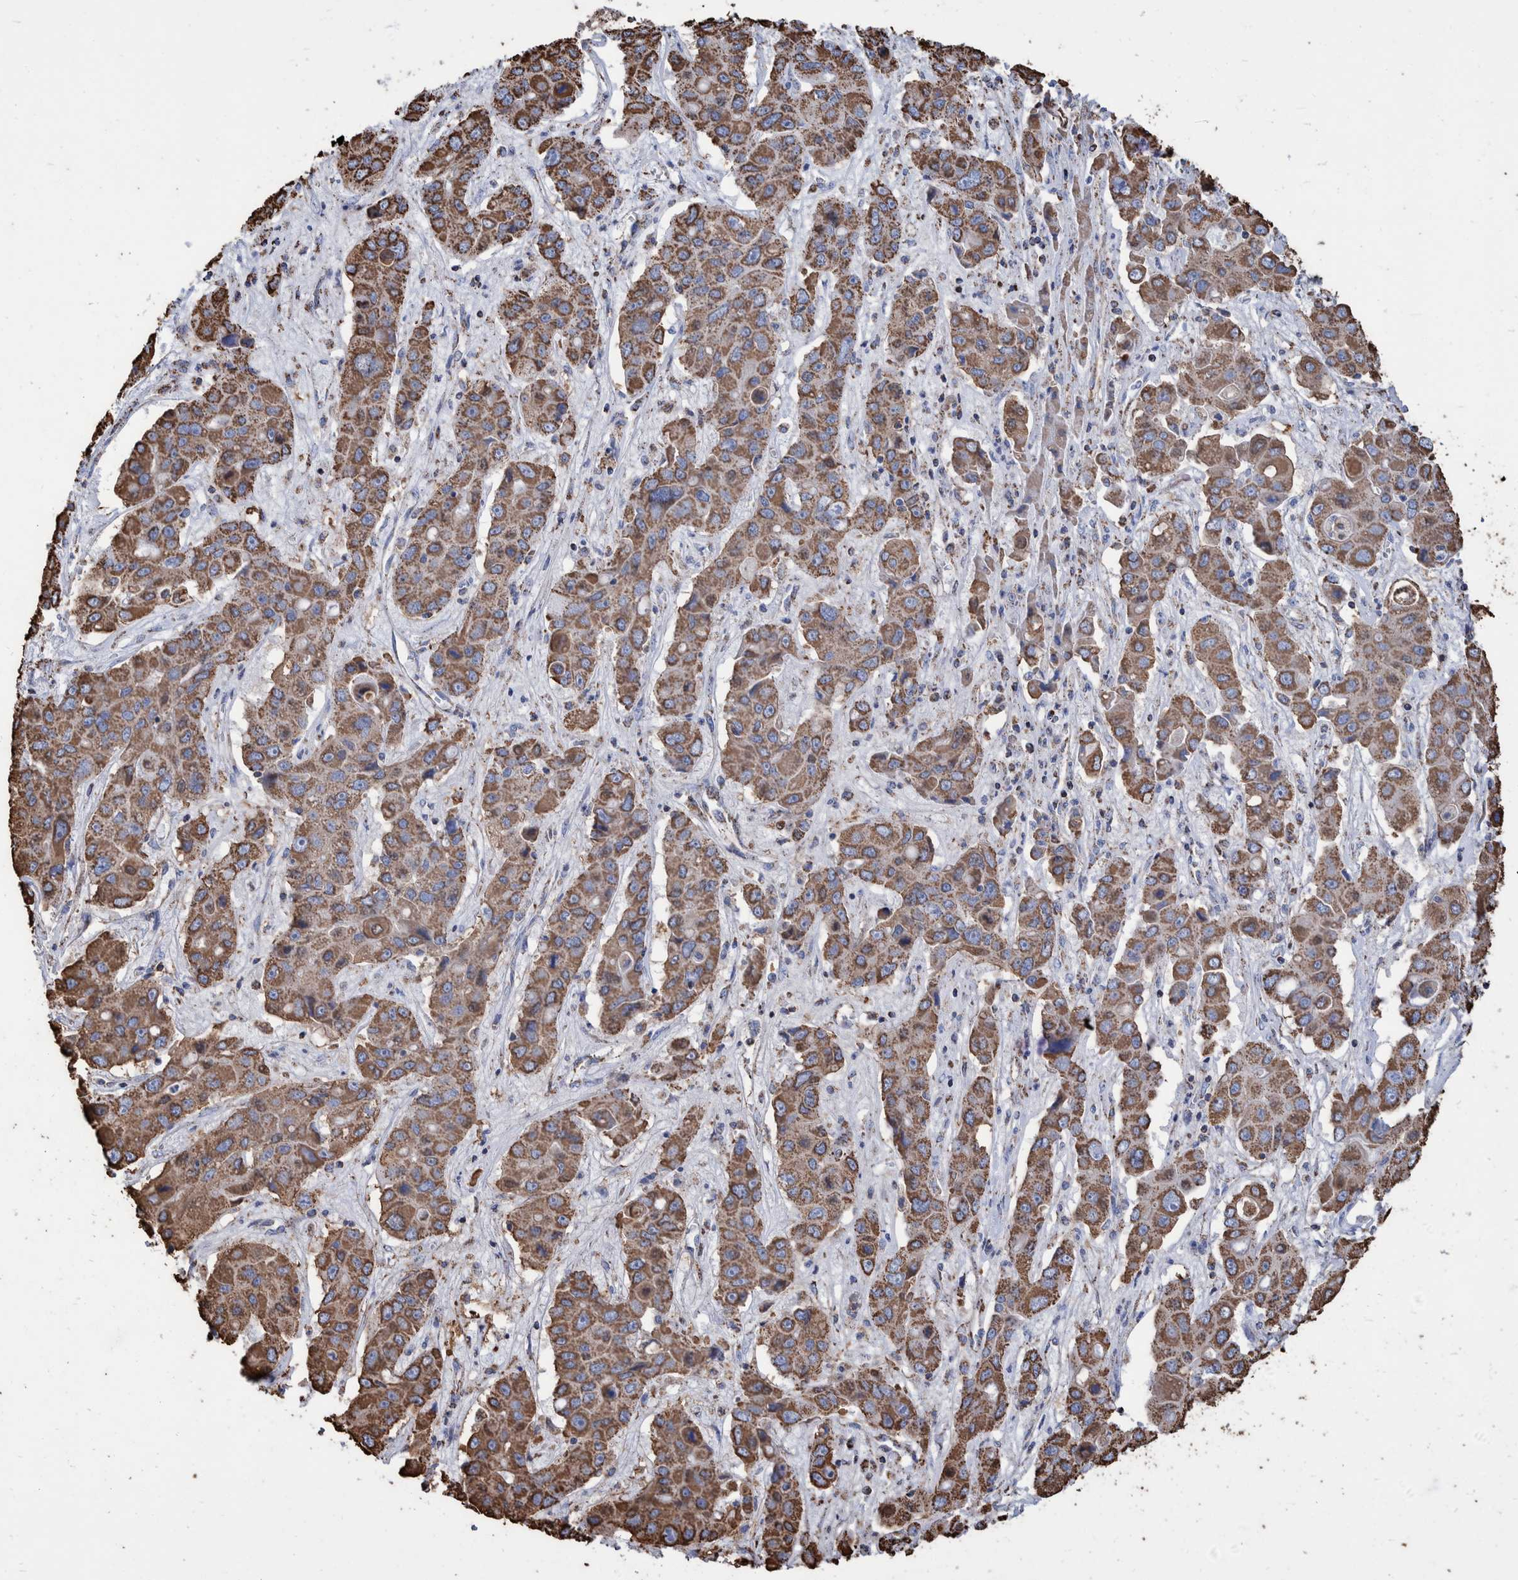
{"staining": {"intensity": "moderate", "quantity": ">75%", "location": "cytoplasmic/membranous"}, "tissue": "liver cancer", "cell_type": "Tumor cells", "image_type": "cancer", "snomed": [{"axis": "morphology", "description": "Cholangiocarcinoma"}, {"axis": "topography", "description": "Liver"}], "caption": "Liver cholangiocarcinoma tissue demonstrates moderate cytoplasmic/membranous positivity in approximately >75% of tumor cells (DAB IHC with brightfield microscopy, high magnification).", "gene": "VPS26C", "patient": {"sex": "male", "age": 67}}